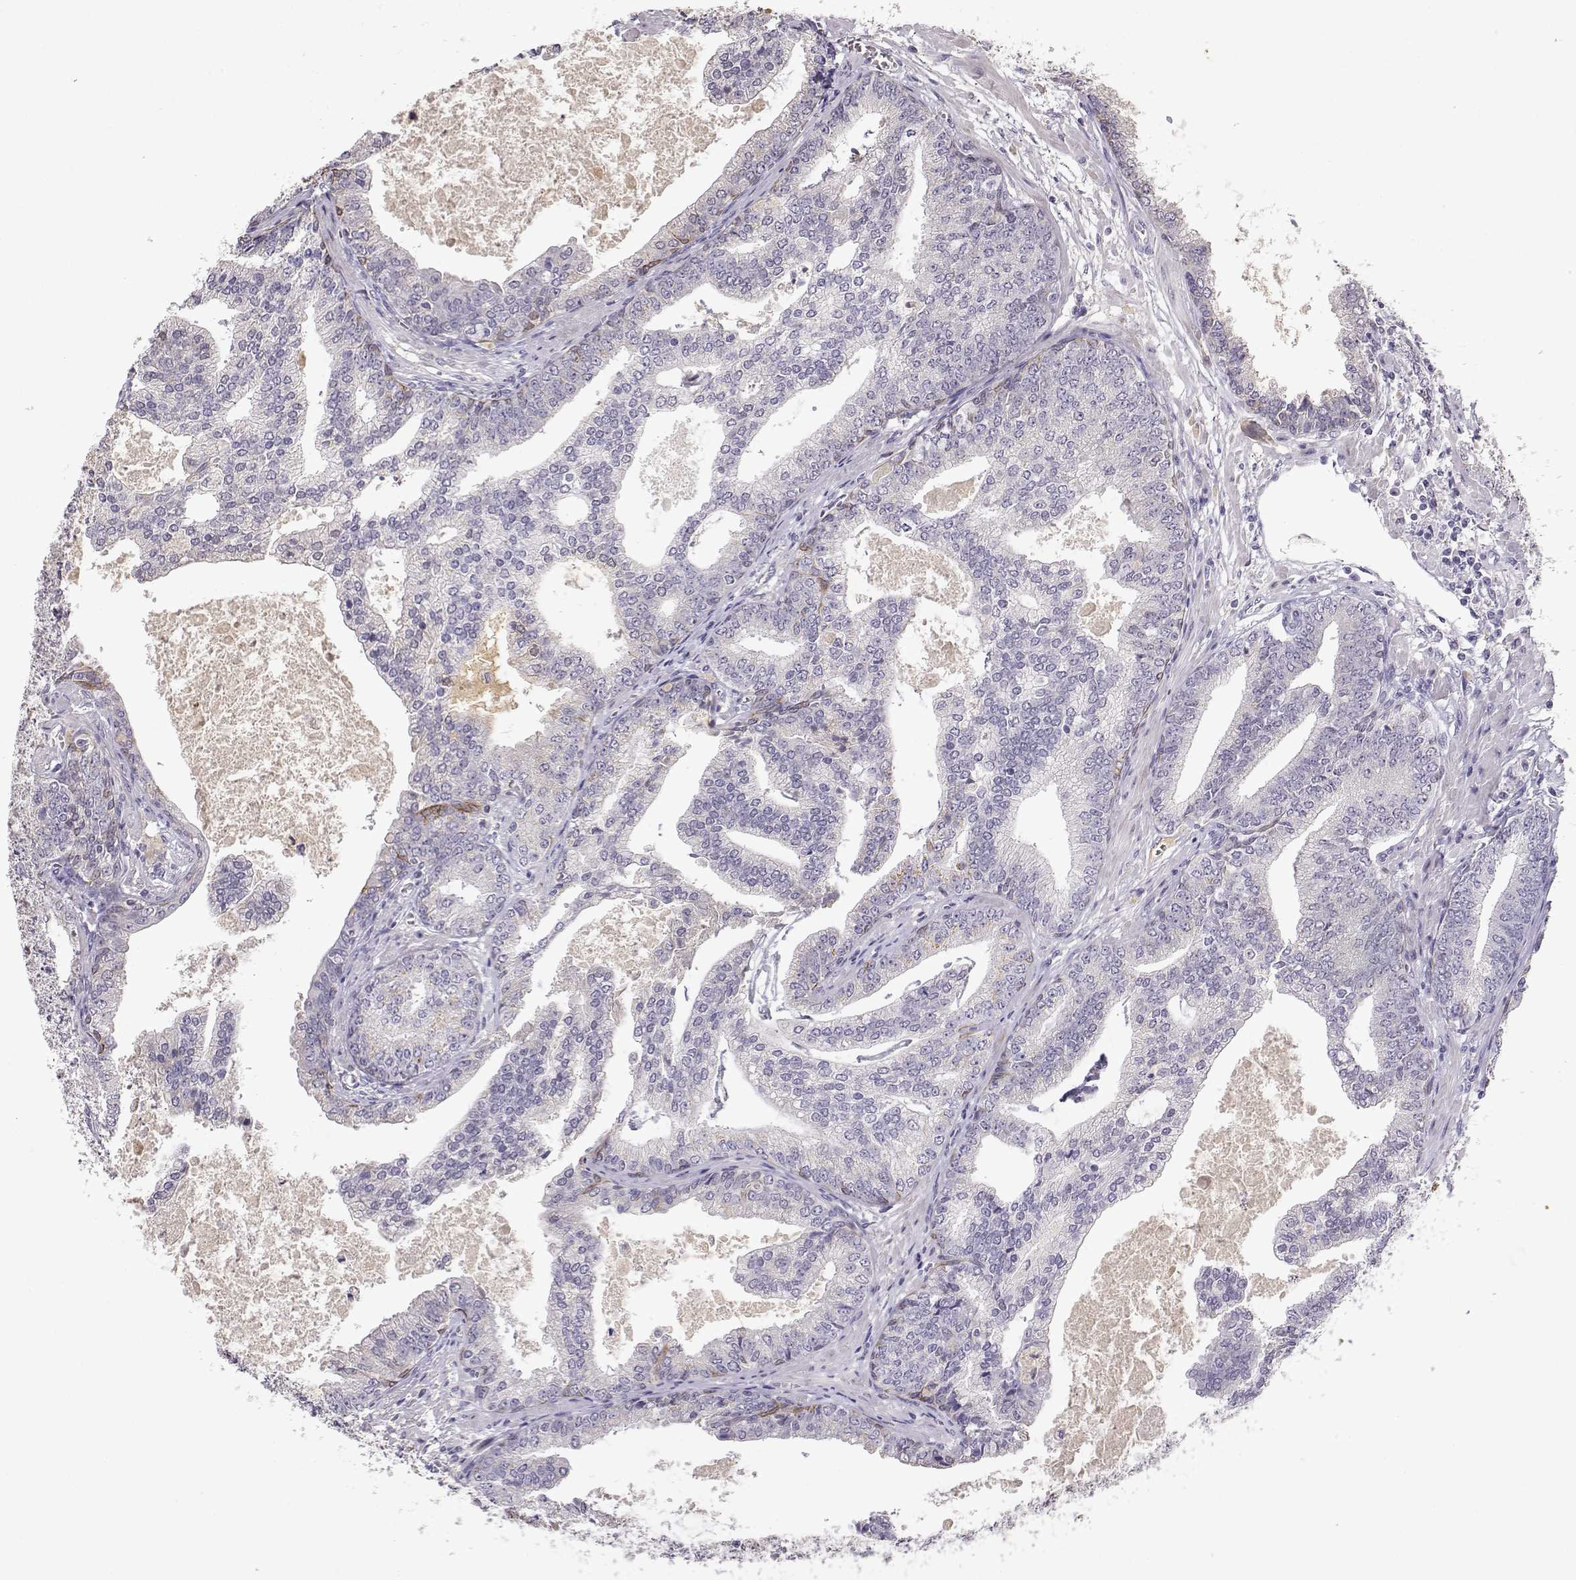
{"staining": {"intensity": "negative", "quantity": "none", "location": "none"}, "tissue": "prostate cancer", "cell_type": "Tumor cells", "image_type": "cancer", "snomed": [{"axis": "morphology", "description": "Adenocarcinoma, NOS"}, {"axis": "topography", "description": "Prostate"}], "caption": "Immunohistochemical staining of adenocarcinoma (prostate) displays no significant expression in tumor cells.", "gene": "TACR1", "patient": {"sex": "male", "age": 64}}